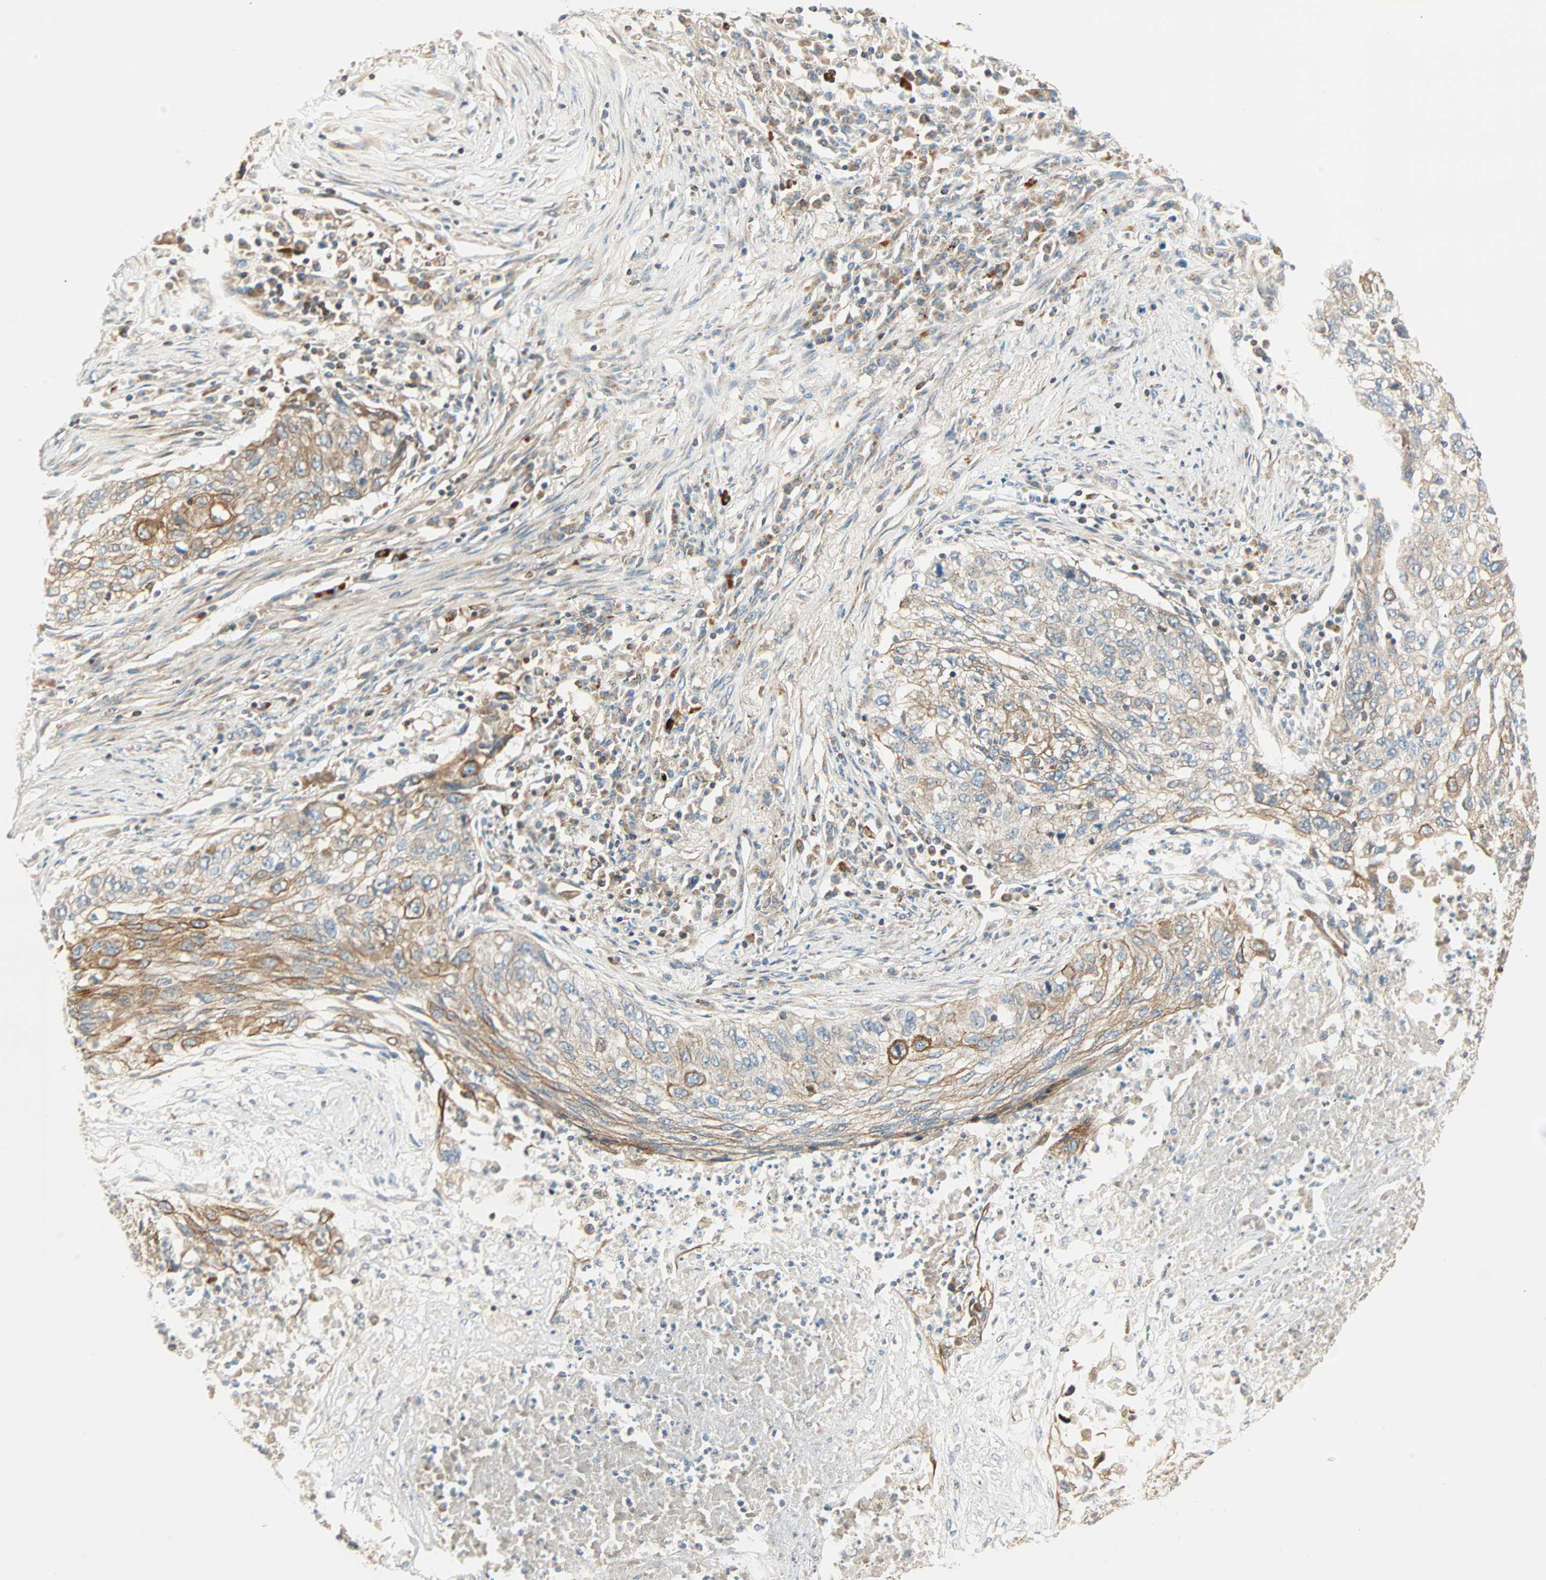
{"staining": {"intensity": "moderate", "quantity": ">75%", "location": "cytoplasmic/membranous"}, "tissue": "lung cancer", "cell_type": "Tumor cells", "image_type": "cancer", "snomed": [{"axis": "morphology", "description": "Squamous cell carcinoma, NOS"}, {"axis": "topography", "description": "Lung"}], "caption": "IHC histopathology image of human lung squamous cell carcinoma stained for a protein (brown), which exhibits medium levels of moderate cytoplasmic/membranous positivity in about >75% of tumor cells.", "gene": "PNPLA6", "patient": {"sex": "female", "age": 63}}